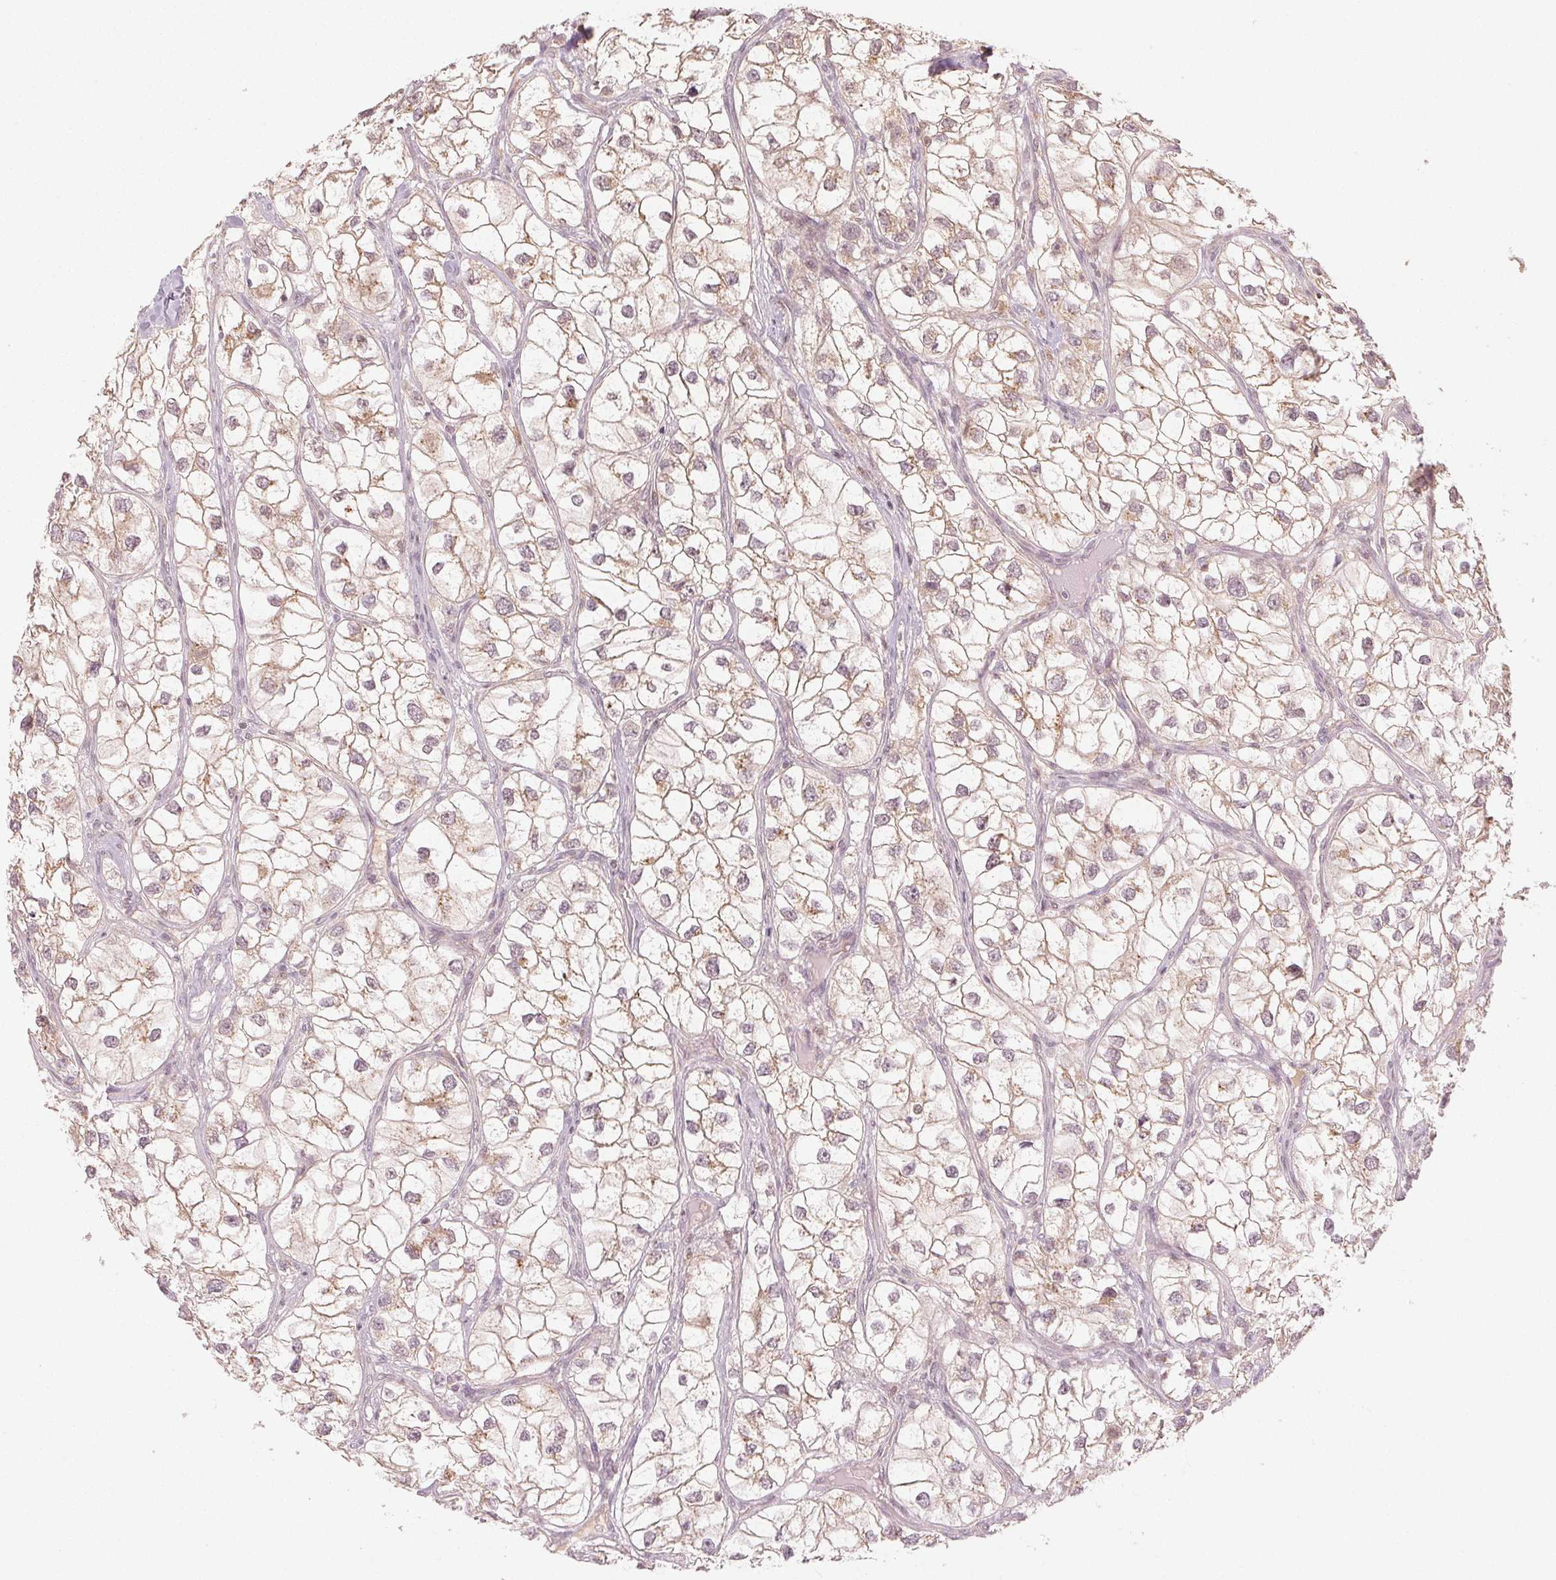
{"staining": {"intensity": "weak", "quantity": "<25%", "location": "cytoplasmic/membranous"}, "tissue": "renal cancer", "cell_type": "Tumor cells", "image_type": "cancer", "snomed": [{"axis": "morphology", "description": "Adenocarcinoma, NOS"}, {"axis": "topography", "description": "Kidney"}], "caption": "This is an IHC photomicrograph of human renal adenocarcinoma. There is no expression in tumor cells.", "gene": "MAPK14", "patient": {"sex": "male", "age": 59}}